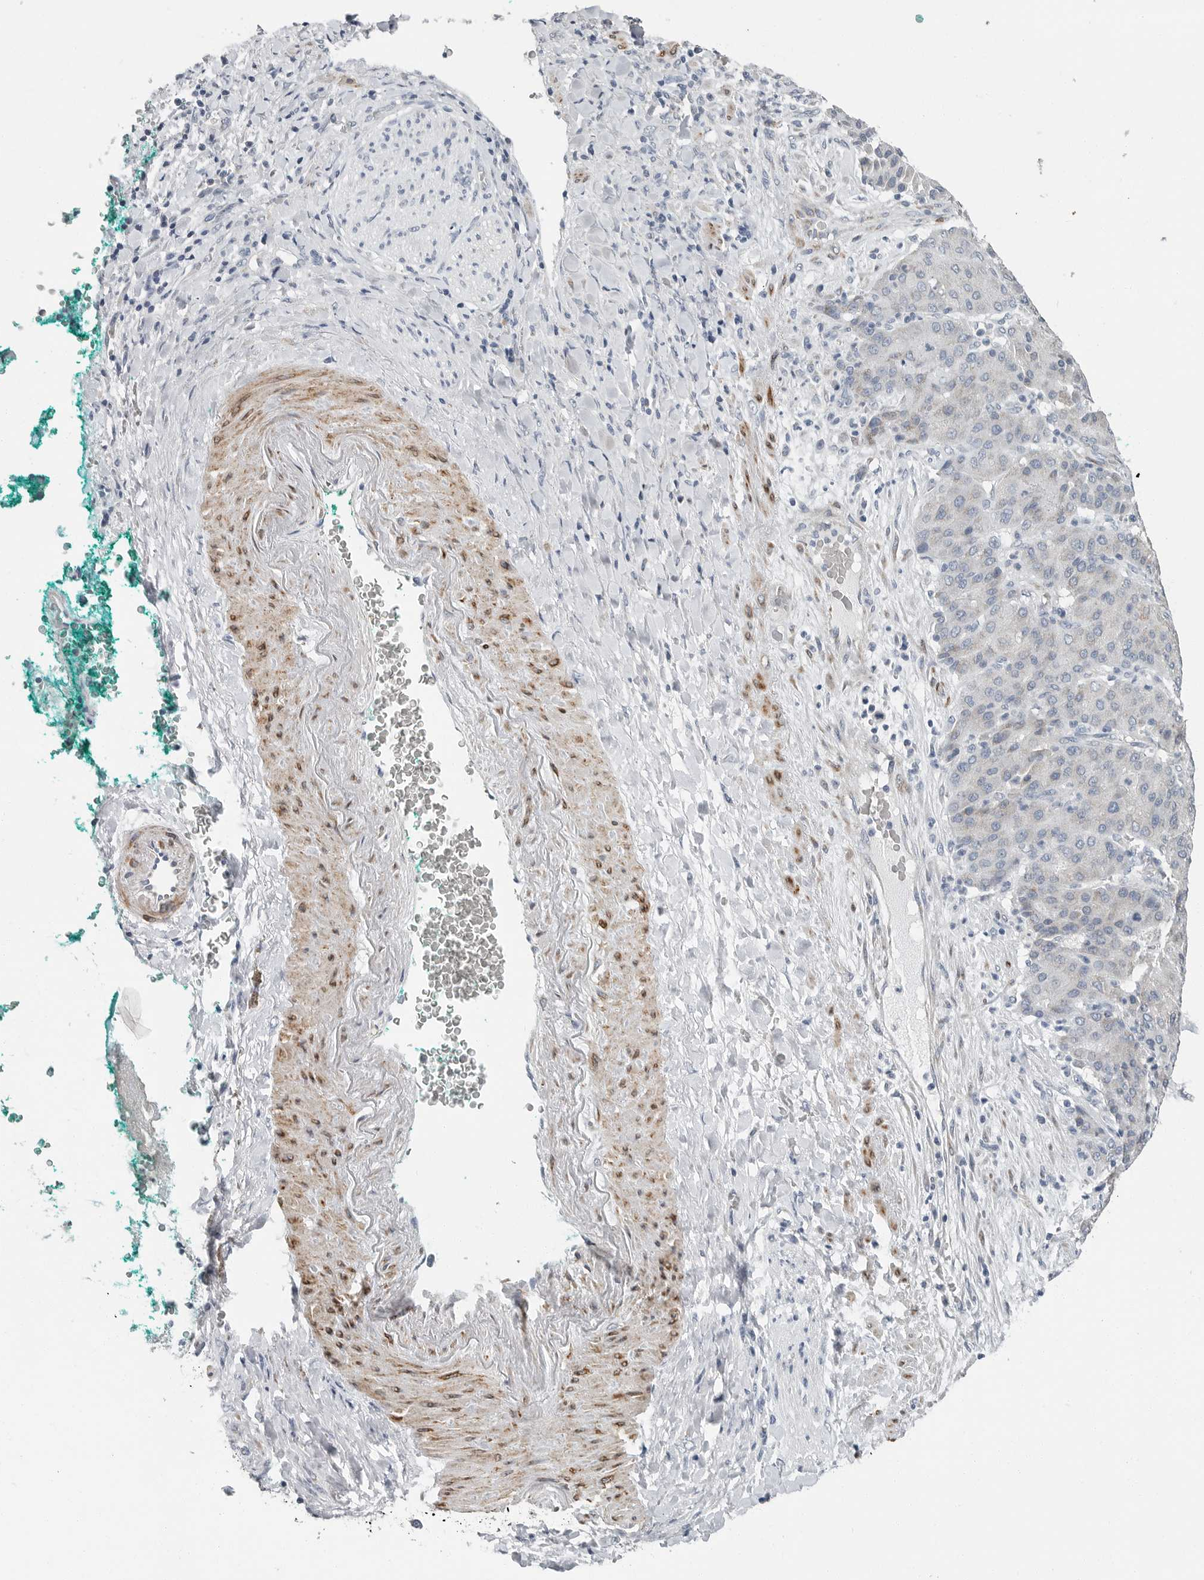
{"staining": {"intensity": "negative", "quantity": "none", "location": "none"}, "tissue": "liver cancer", "cell_type": "Tumor cells", "image_type": "cancer", "snomed": [{"axis": "morphology", "description": "Carcinoma, Hepatocellular, NOS"}, {"axis": "topography", "description": "Liver"}], "caption": "Immunohistochemistry micrograph of neoplastic tissue: liver hepatocellular carcinoma stained with DAB exhibits no significant protein expression in tumor cells. (DAB immunohistochemistry, high magnification).", "gene": "PLN", "patient": {"sex": "male", "age": 65}}